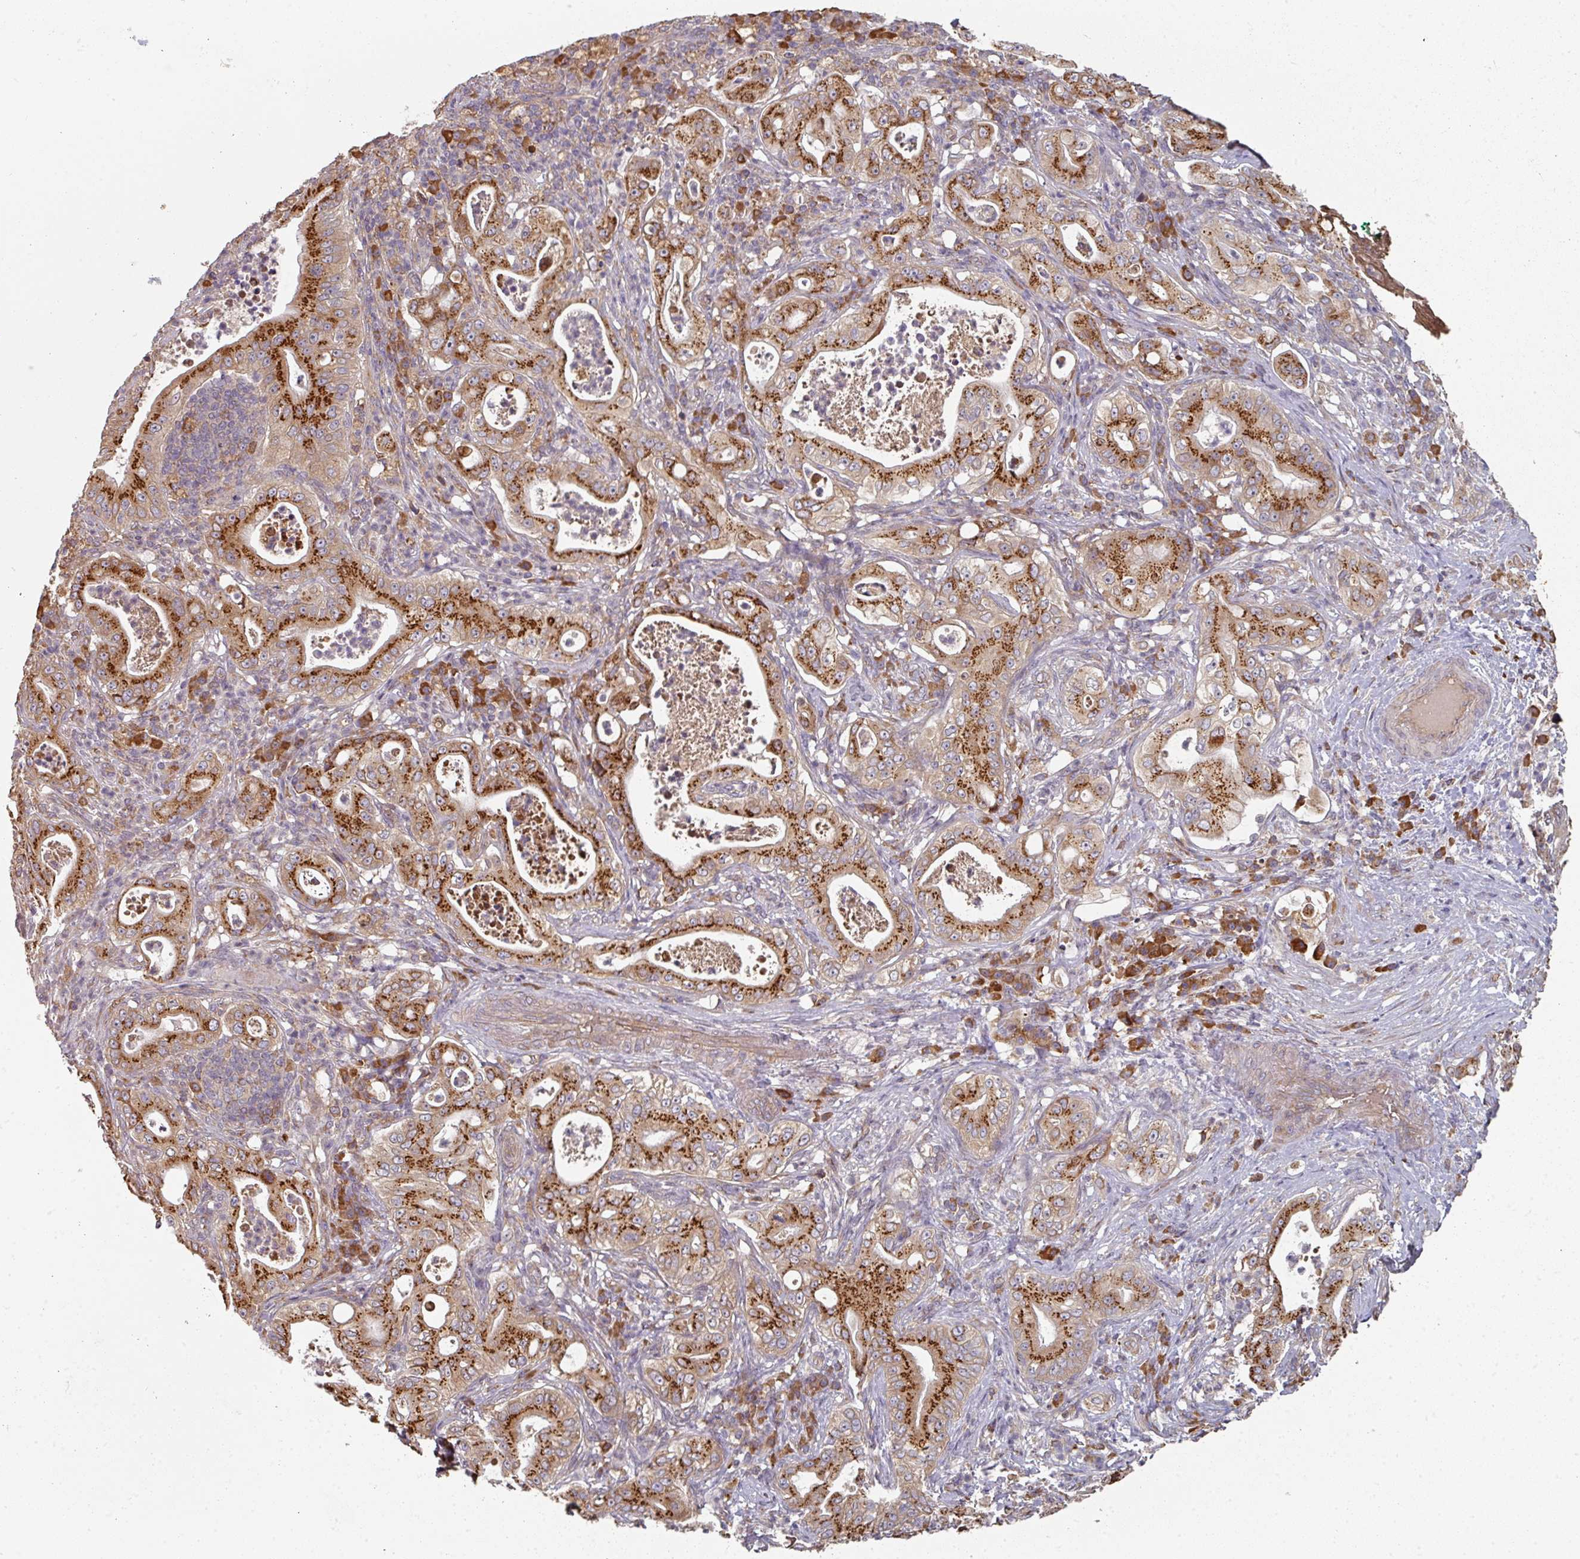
{"staining": {"intensity": "strong", "quantity": ">75%", "location": "cytoplasmic/membranous"}, "tissue": "pancreatic cancer", "cell_type": "Tumor cells", "image_type": "cancer", "snomed": [{"axis": "morphology", "description": "Adenocarcinoma, NOS"}, {"axis": "topography", "description": "Pancreas"}], "caption": "This image reveals immunohistochemistry staining of pancreatic cancer (adenocarcinoma), with high strong cytoplasmic/membranous expression in approximately >75% of tumor cells.", "gene": "EDEM2", "patient": {"sex": "male", "age": 71}}